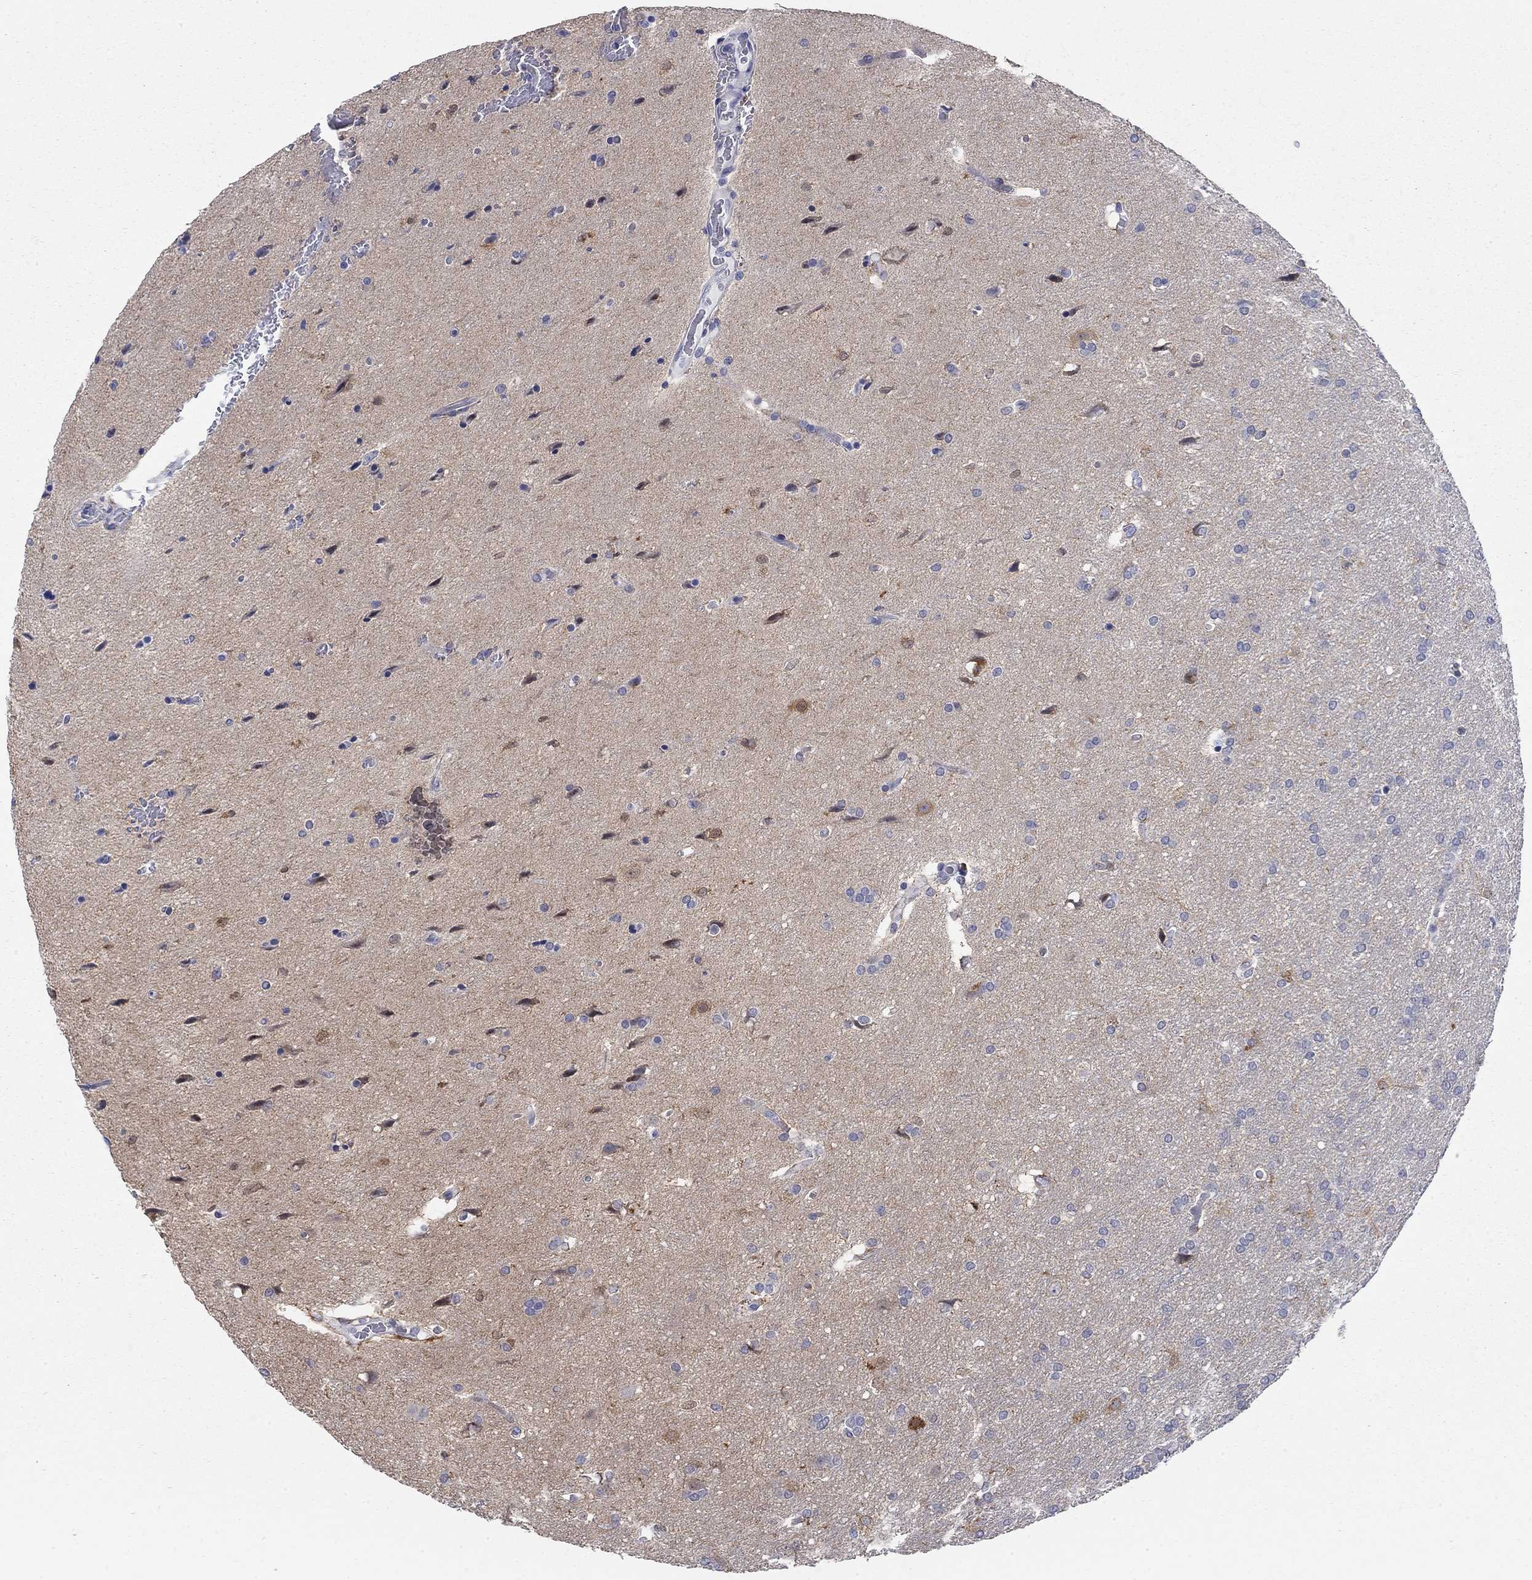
{"staining": {"intensity": "moderate", "quantity": "<25%", "location": "cytoplasmic/membranous"}, "tissue": "glioma", "cell_type": "Tumor cells", "image_type": "cancer", "snomed": [{"axis": "morphology", "description": "Glioma, malignant, Low grade"}, {"axis": "topography", "description": "Brain"}], "caption": "DAB immunohistochemical staining of human glioma exhibits moderate cytoplasmic/membranous protein positivity in about <25% of tumor cells. The staining is performed using DAB brown chromogen to label protein expression. The nuclei are counter-stained blue using hematoxylin.", "gene": "WASF3", "patient": {"sex": "female", "age": 32}}